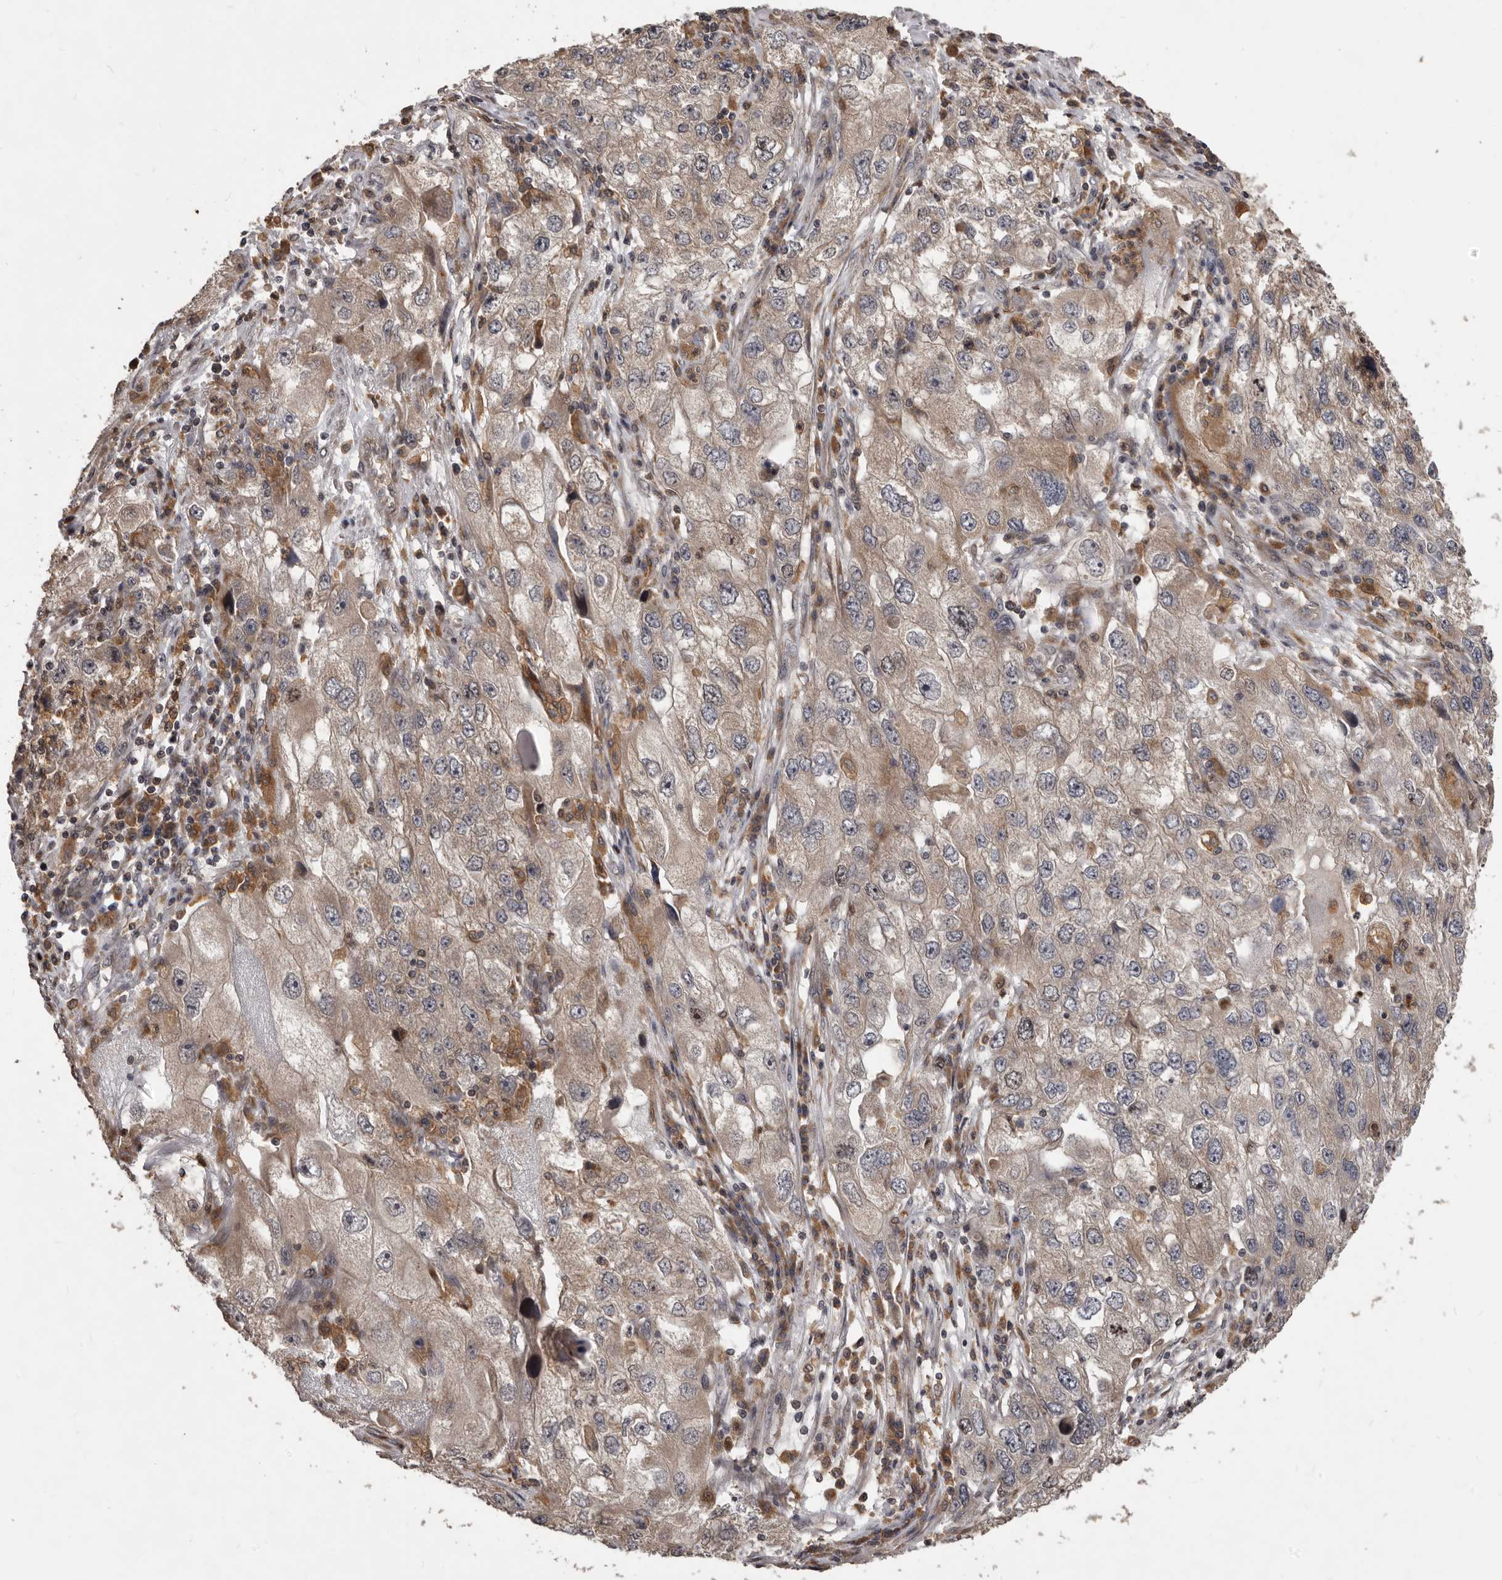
{"staining": {"intensity": "moderate", "quantity": "<25%", "location": "cytoplasmic/membranous"}, "tissue": "endometrial cancer", "cell_type": "Tumor cells", "image_type": "cancer", "snomed": [{"axis": "morphology", "description": "Adenocarcinoma, NOS"}, {"axis": "topography", "description": "Endometrium"}], "caption": "A low amount of moderate cytoplasmic/membranous positivity is identified in about <25% of tumor cells in endometrial adenocarcinoma tissue.", "gene": "RNF187", "patient": {"sex": "female", "age": 49}}